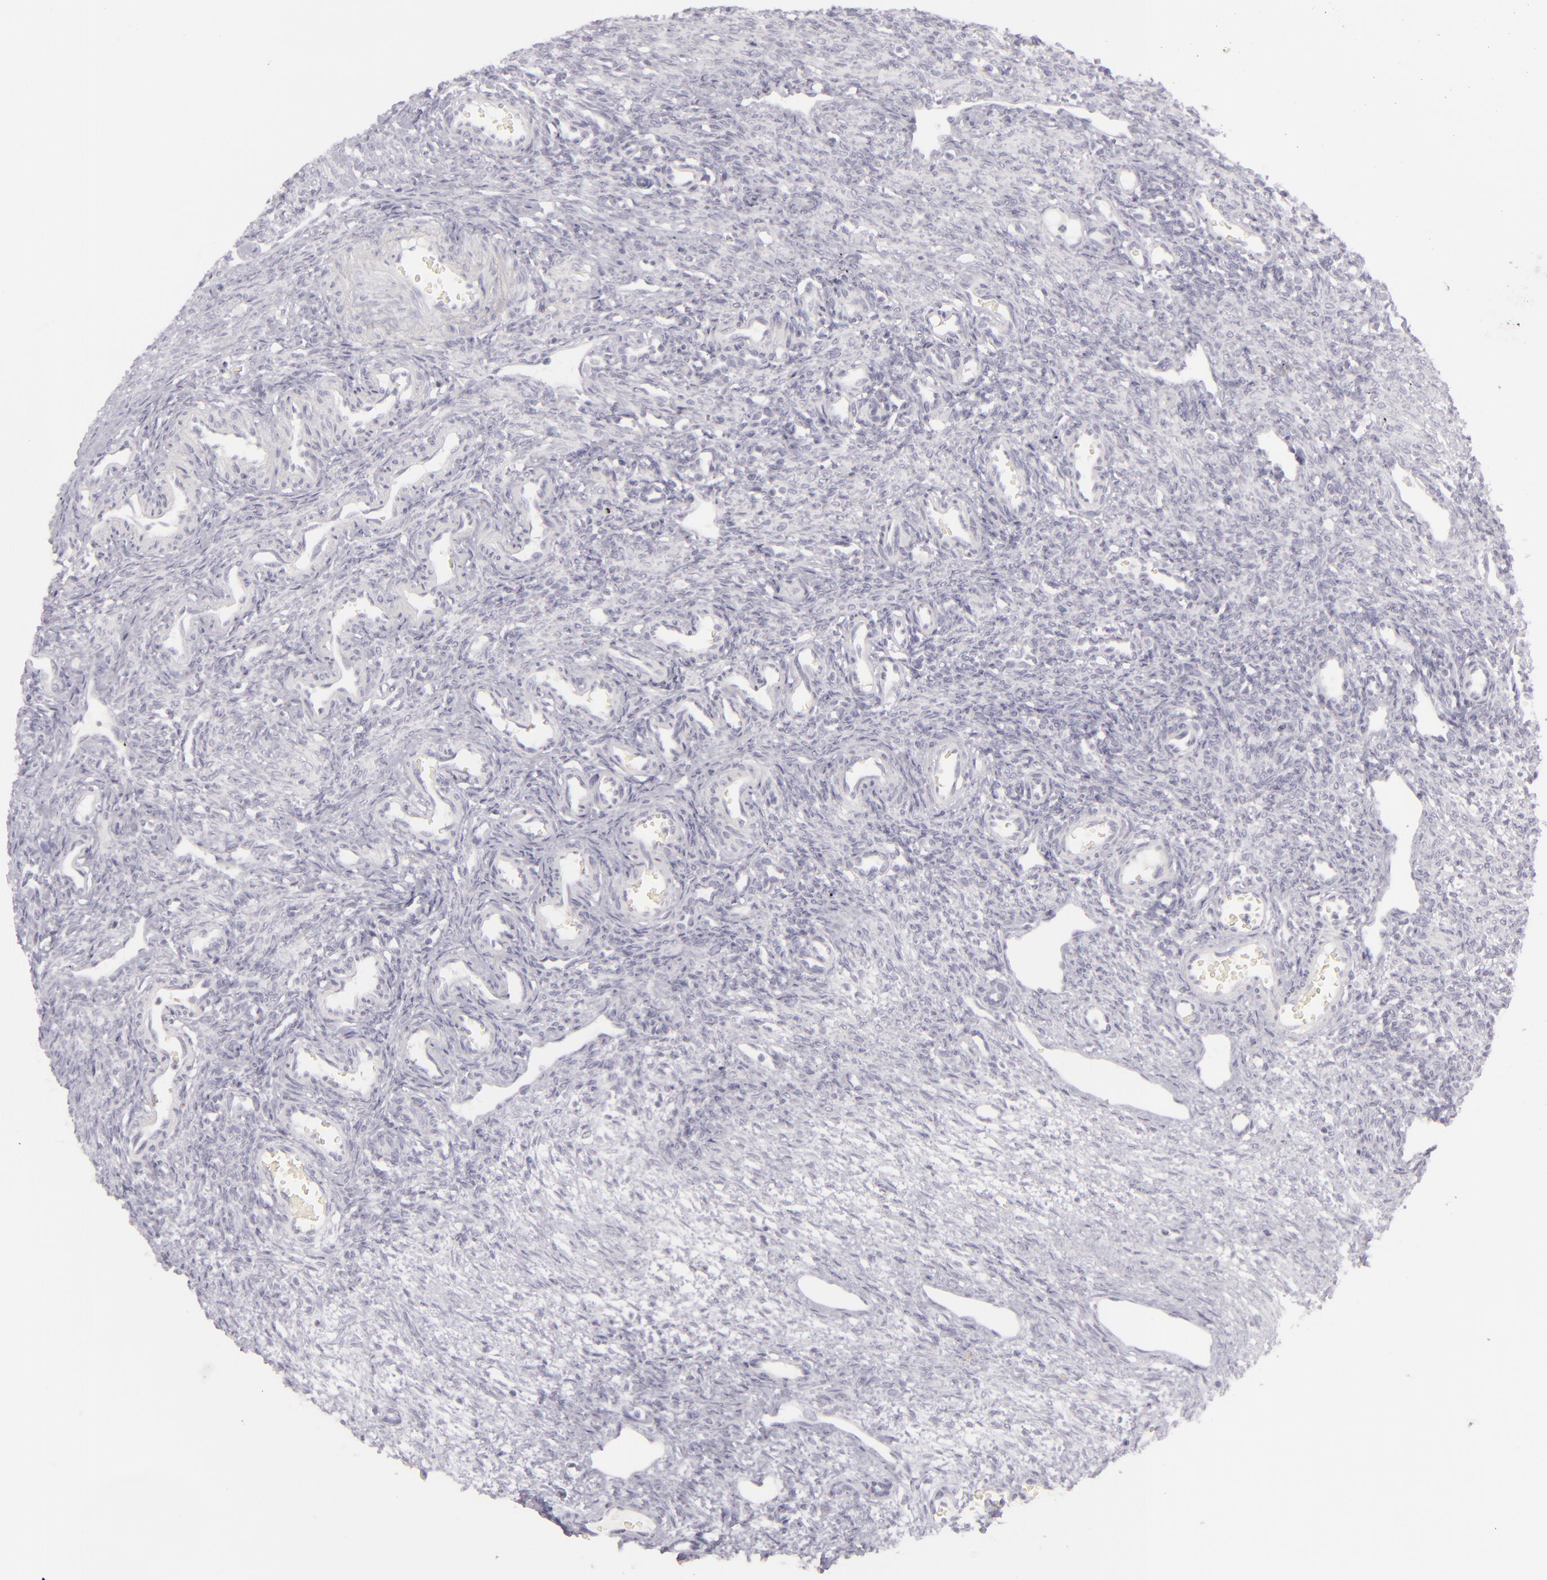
{"staining": {"intensity": "negative", "quantity": "none", "location": "none"}, "tissue": "ovary", "cell_type": "Follicle cells", "image_type": "normal", "snomed": [{"axis": "morphology", "description": "Normal tissue, NOS"}, {"axis": "topography", "description": "Ovary"}], "caption": "A high-resolution photomicrograph shows IHC staining of unremarkable ovary, which shows no significant positivity in follicle cells. (DAB IHC with hematoxylin counter stain).", "gene": "CDX2", "patient": {"sex": "female", "age": 33}}